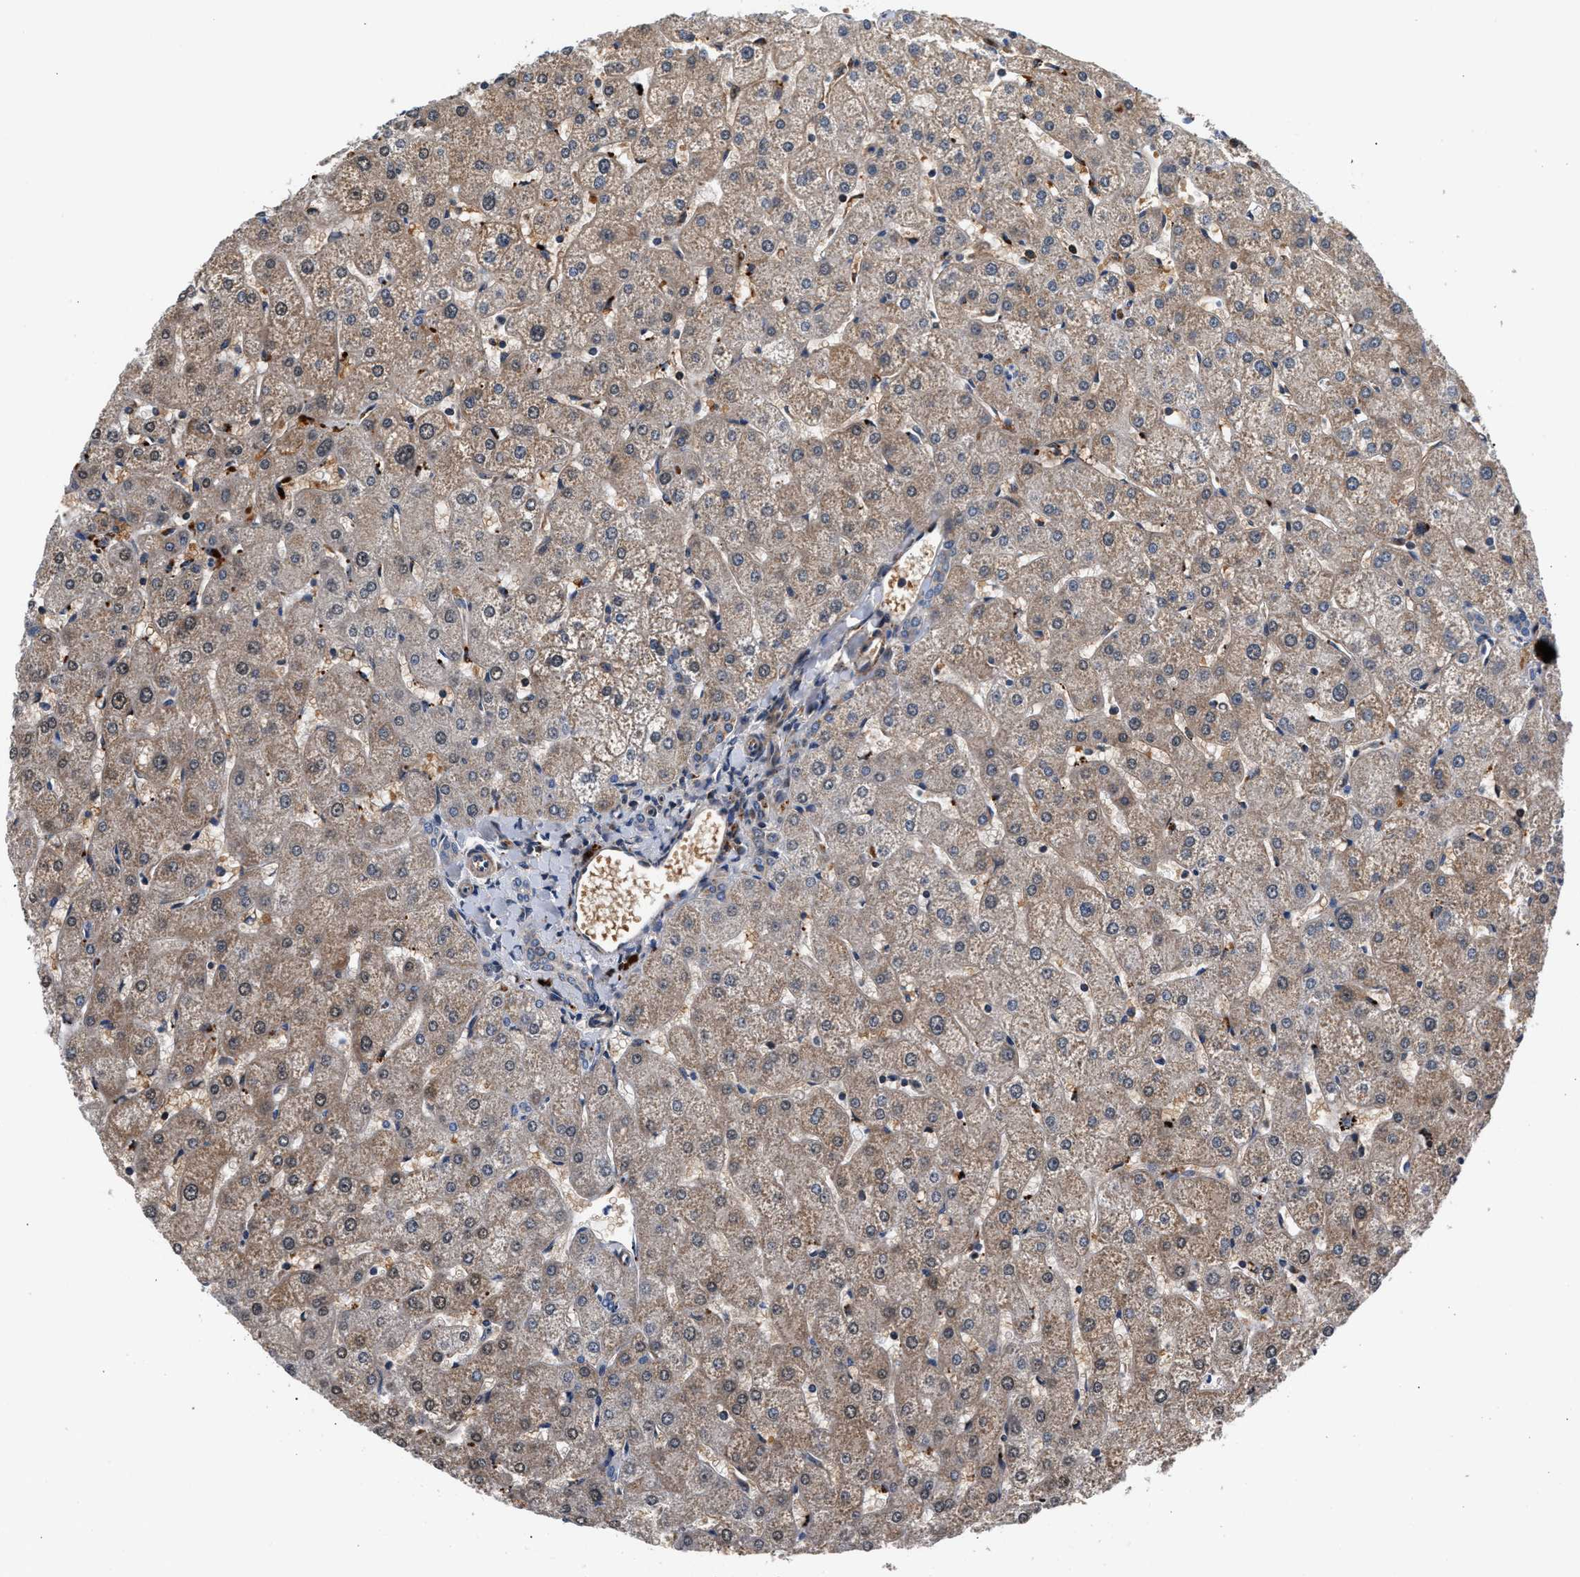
{"staining": {"intensity": "weak", "quantity": "25%-75%", "location": "cytoplasmic/membranous"}, "tissue": "liver", "cell_type": "Cholangiocytes", "image_type": "normal", "snomed": [{"axis": "morphology", "description": "Normal tissue, NOS"}, {"axis": "topography", "description": "Liver"}], "caption": "Protein staining shows weak cytoplasmic/membranous expression in approximately 25%-75% of cholangiocytes in unremarkable liver.", "gene": "SGK1", "patient": {"sex": "male", "age": 67}}